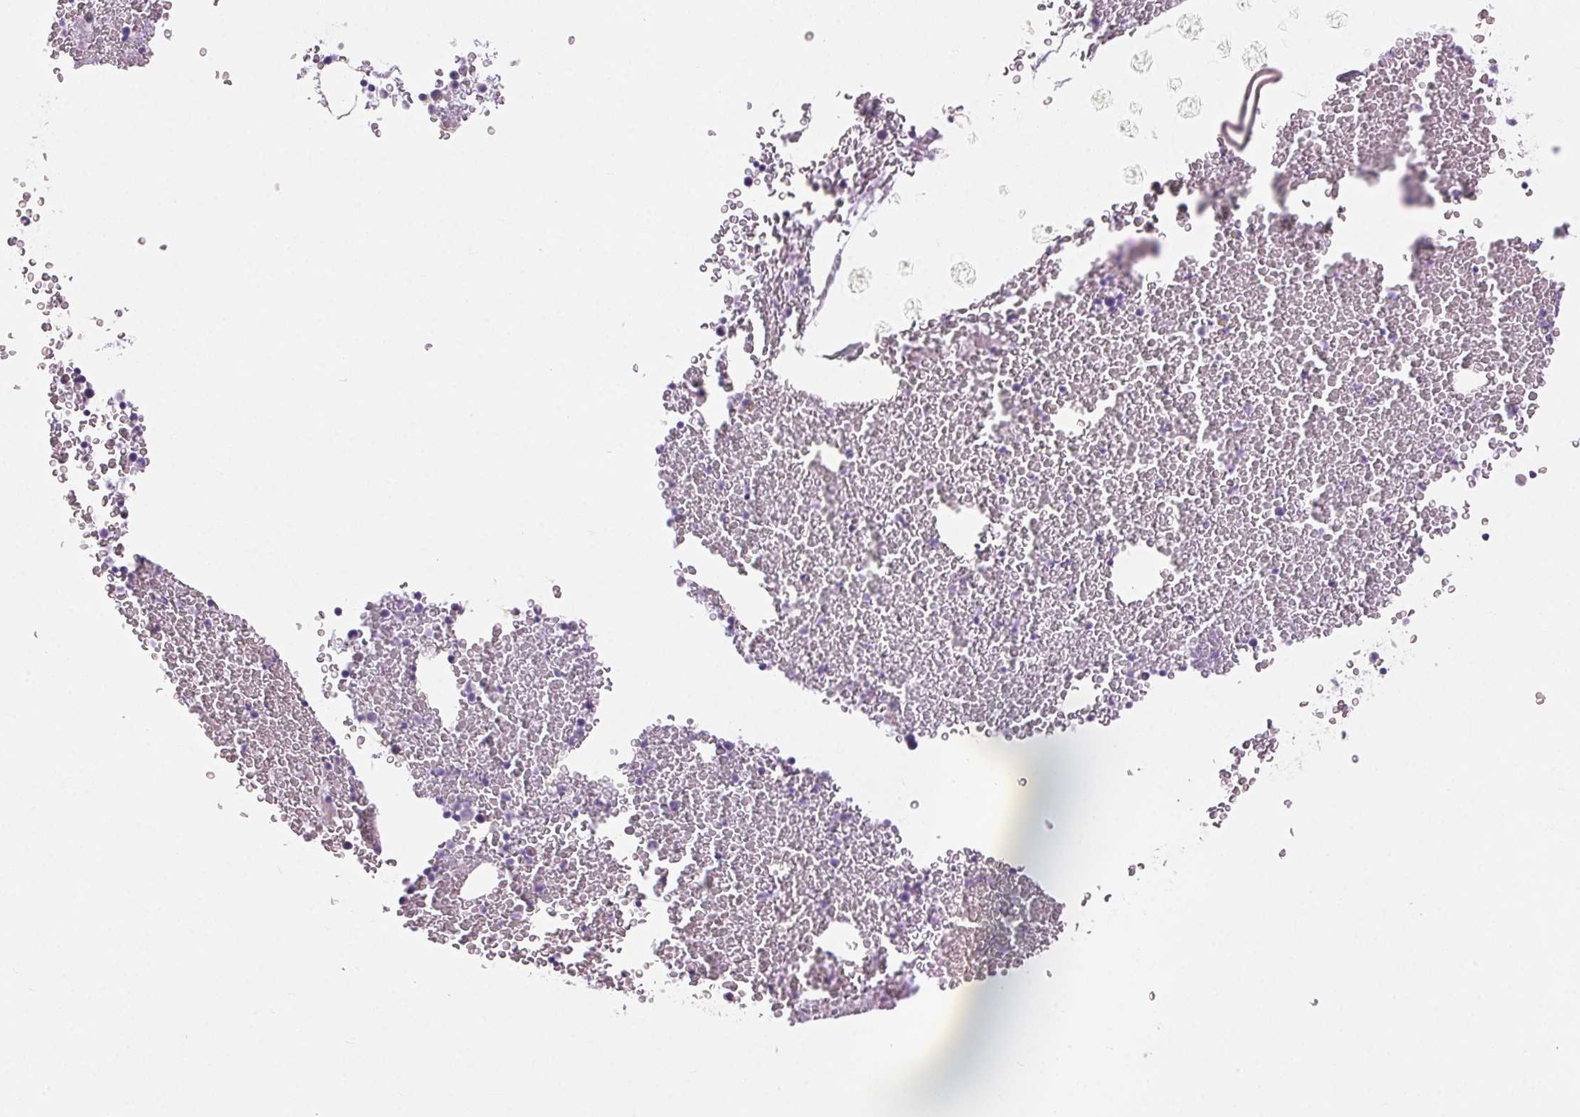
{"staining": {"intensity": "negative", "quantity": "none", "location": "none"}, "tissue": "bone marrow", "cell_type": "Hematopoietic cells", "image_type": "normal", "snomed": [{"axis": "morphology", "description": "Normal tissue, NOS"}, {"axis": "topography", "description": "Bone marrow"}], "caption": "This micrograph is of normal bone marrow stained with immunohistochemistry (IHC) to label a protein in brown with the nuclei are counter-stained blue. There is no staining in hematopoietic cells.", "gene": "BEND2", "patient": {"sex": "female", "age": 26}}